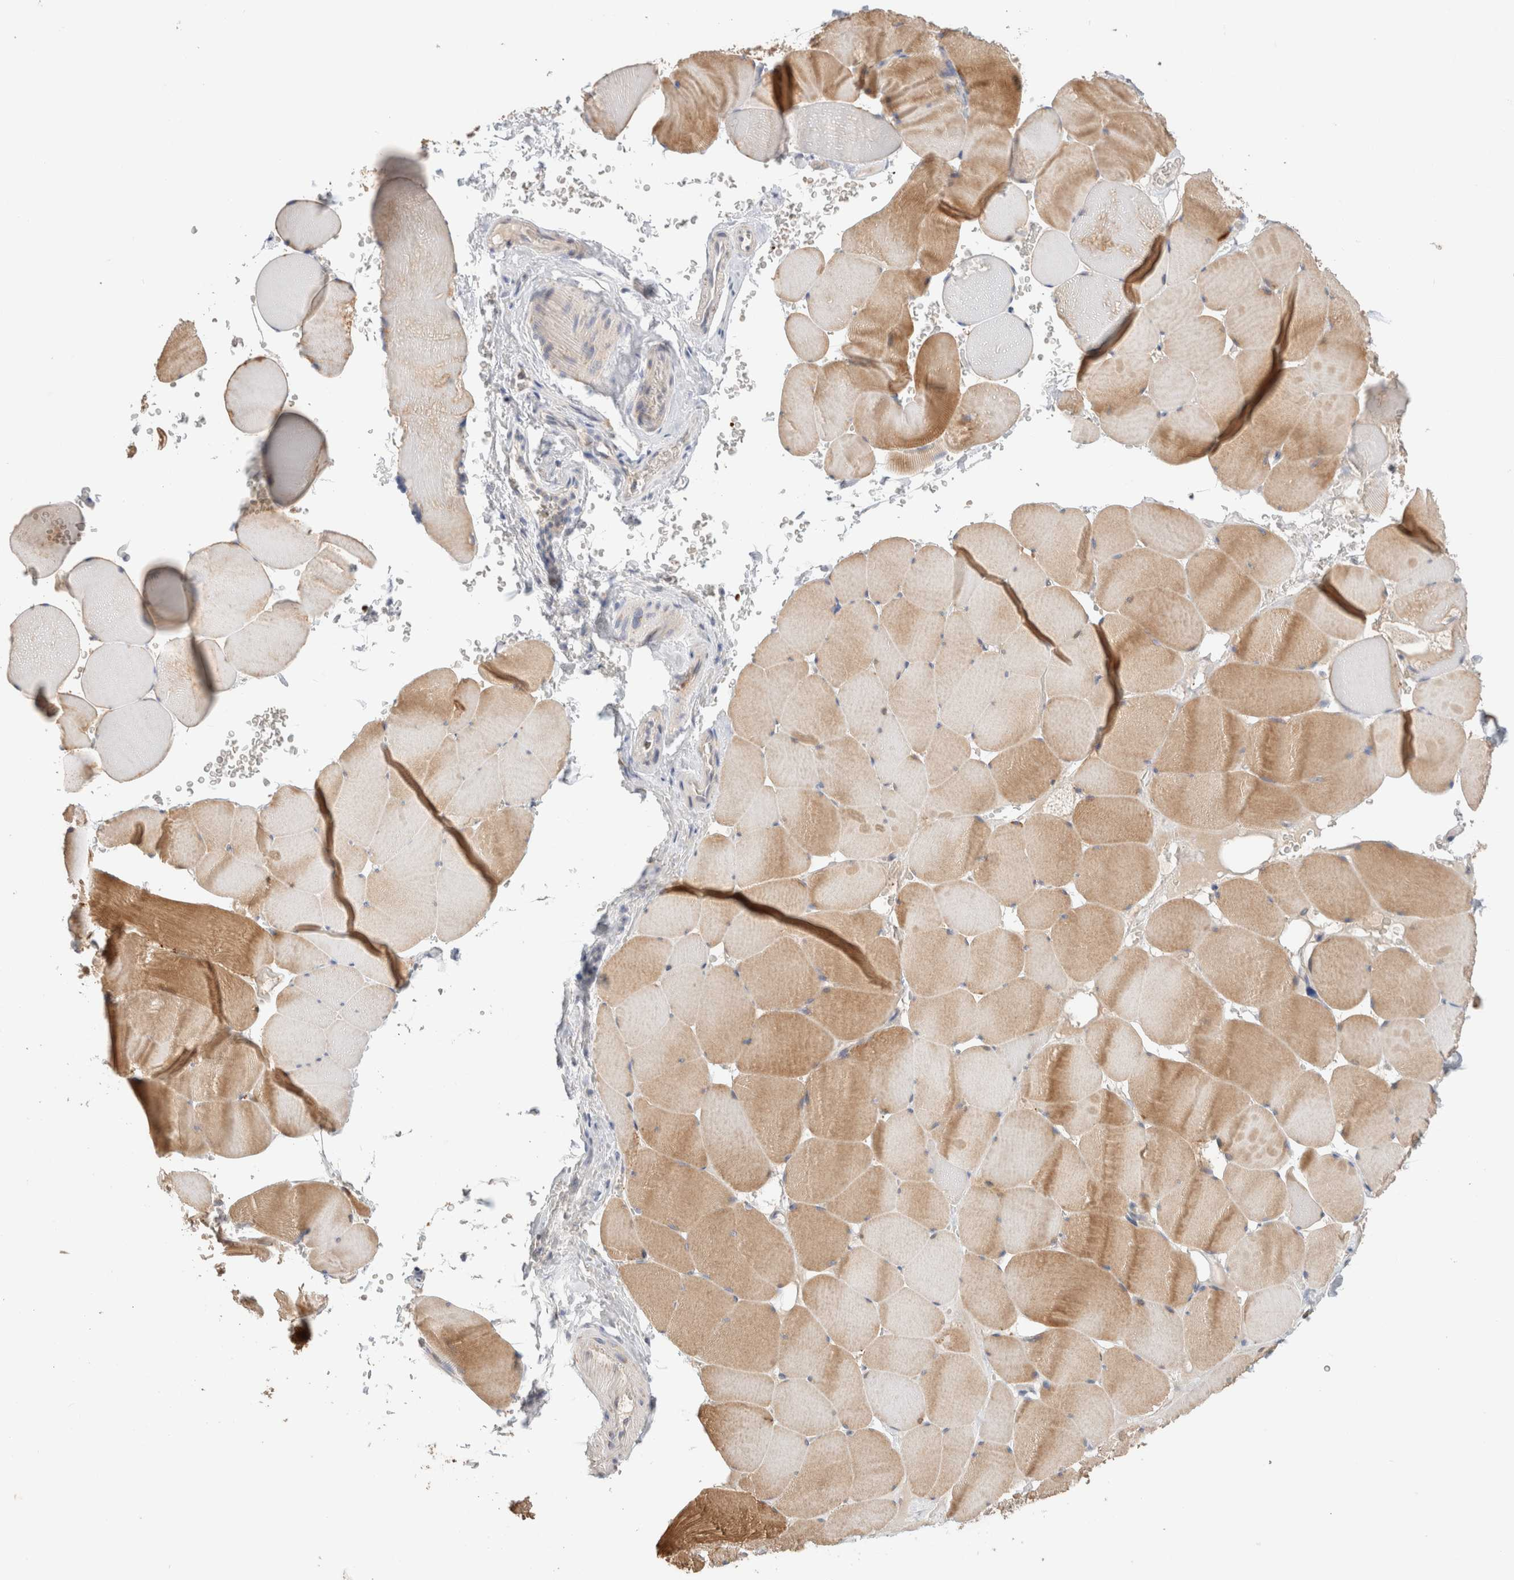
{"staining": {"intensity": "weak", "quantity": ">75%", "location": "cytoplasmic/membranous"}, "tissue": "skeletal muscle", "cell_type": "Myocytes", "image_type": "normal", "snomed": [{"axis": "morphology", "description": "Normal tissue, NOS"}, {"axis": "topography", "description": "Skeletal muscle"}], "caption": "IHC micrograph of benign skeletal muscle stained for a protein (brown), which demonstrates low levels of weak cytoplasmic/membranous positivity in about >75% of myocytes.", "gene": "CA13", "patient": {"sex": "male", "age": 62}}